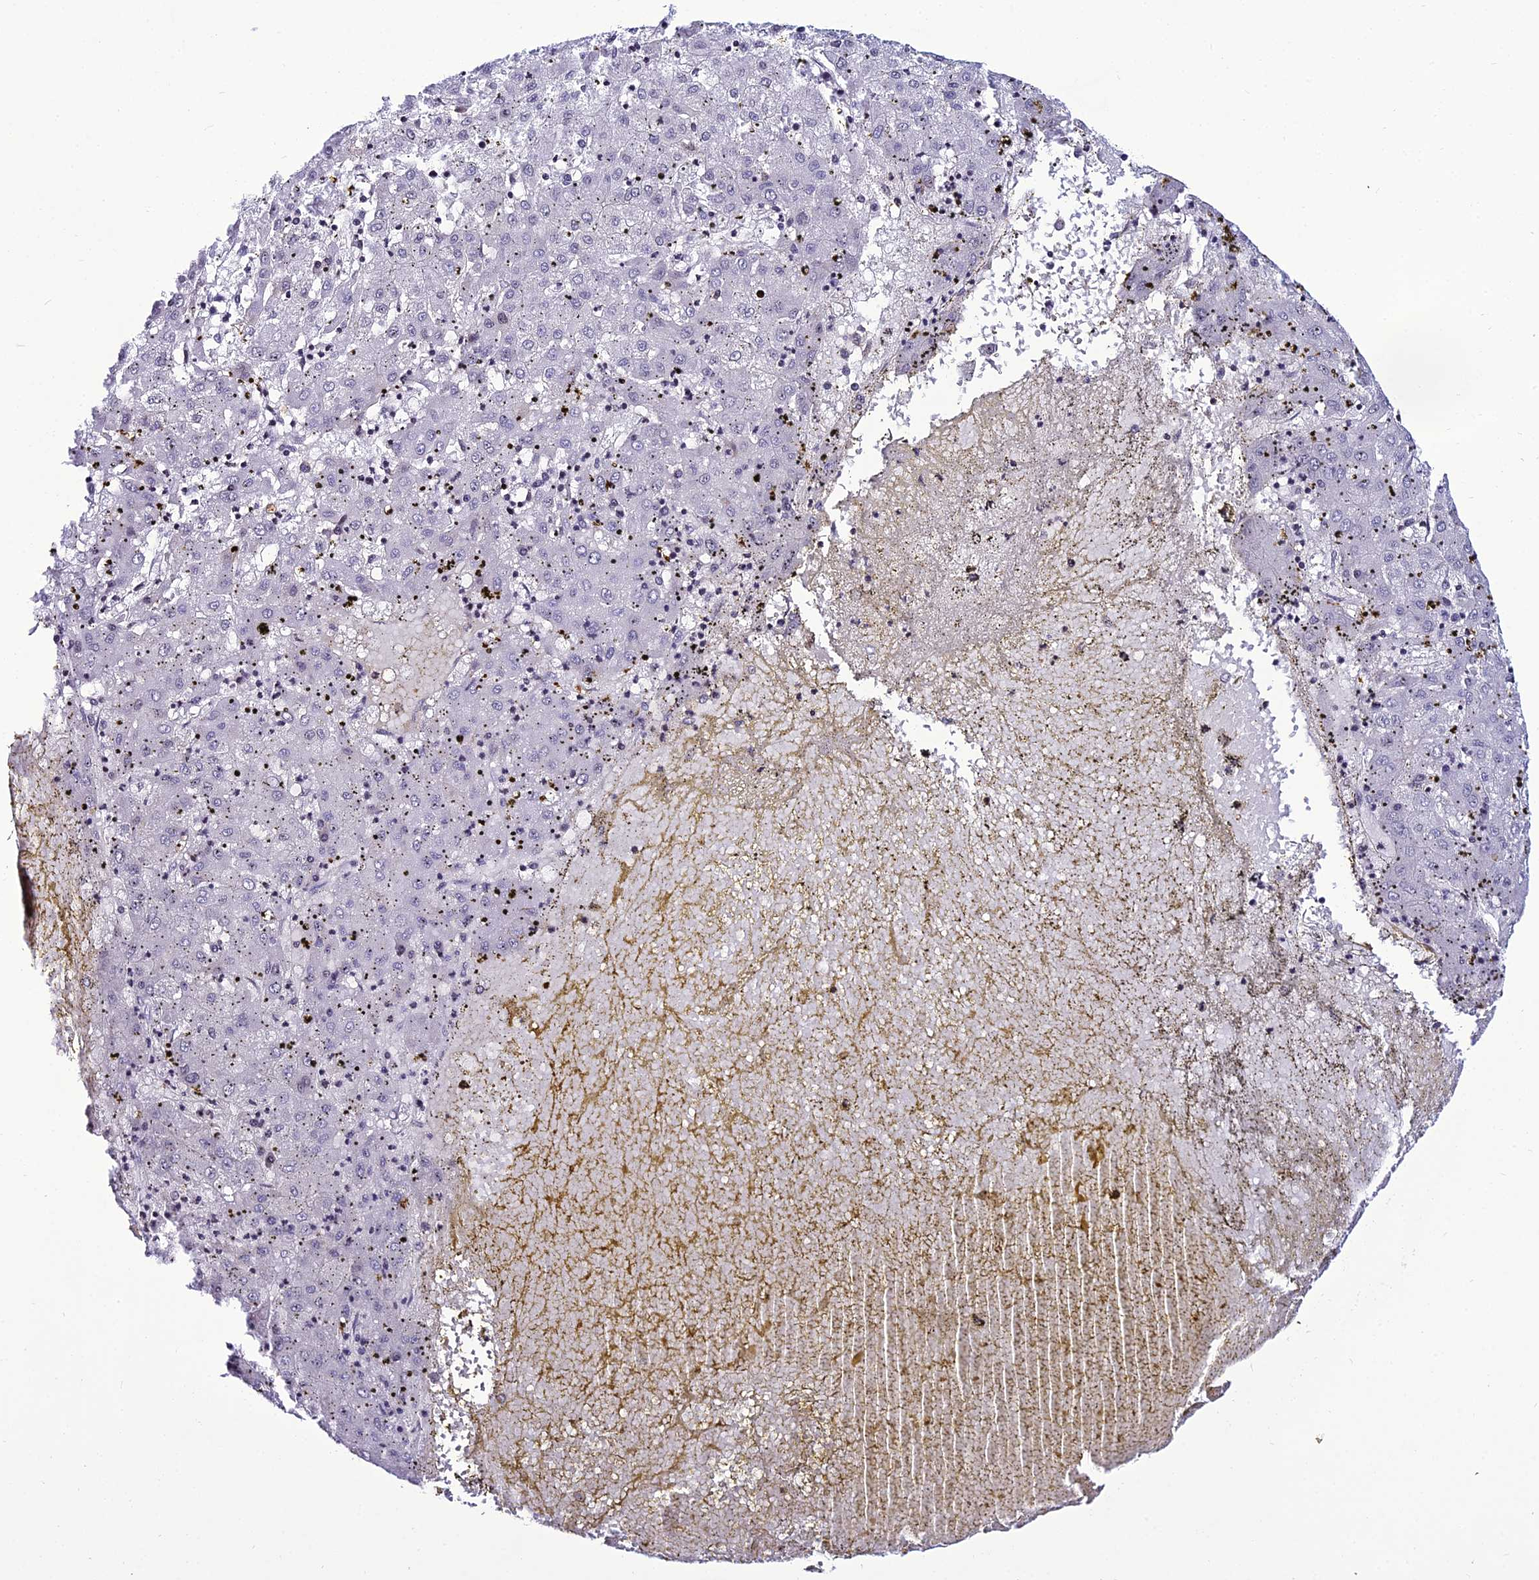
{"staining": {"intensity": "negative", "quantity": "none", "location": "none"}, "tissue": "liver cancer", "cell_type": "Tumor cells", "image_type": "cancer", "snomed": [{"axis": "morphology", "description": "Carcinoma, Hepatocellular, NOS"}, {"axis": "topography", "description": "Liver"}], "caption": "Micrograph shows no protein expression in tumor cells of liver cancer (hepatocellular carcinoma) tissue.", "gene": "DEFB132", "patient": {"sex": "male", "age": 72}}